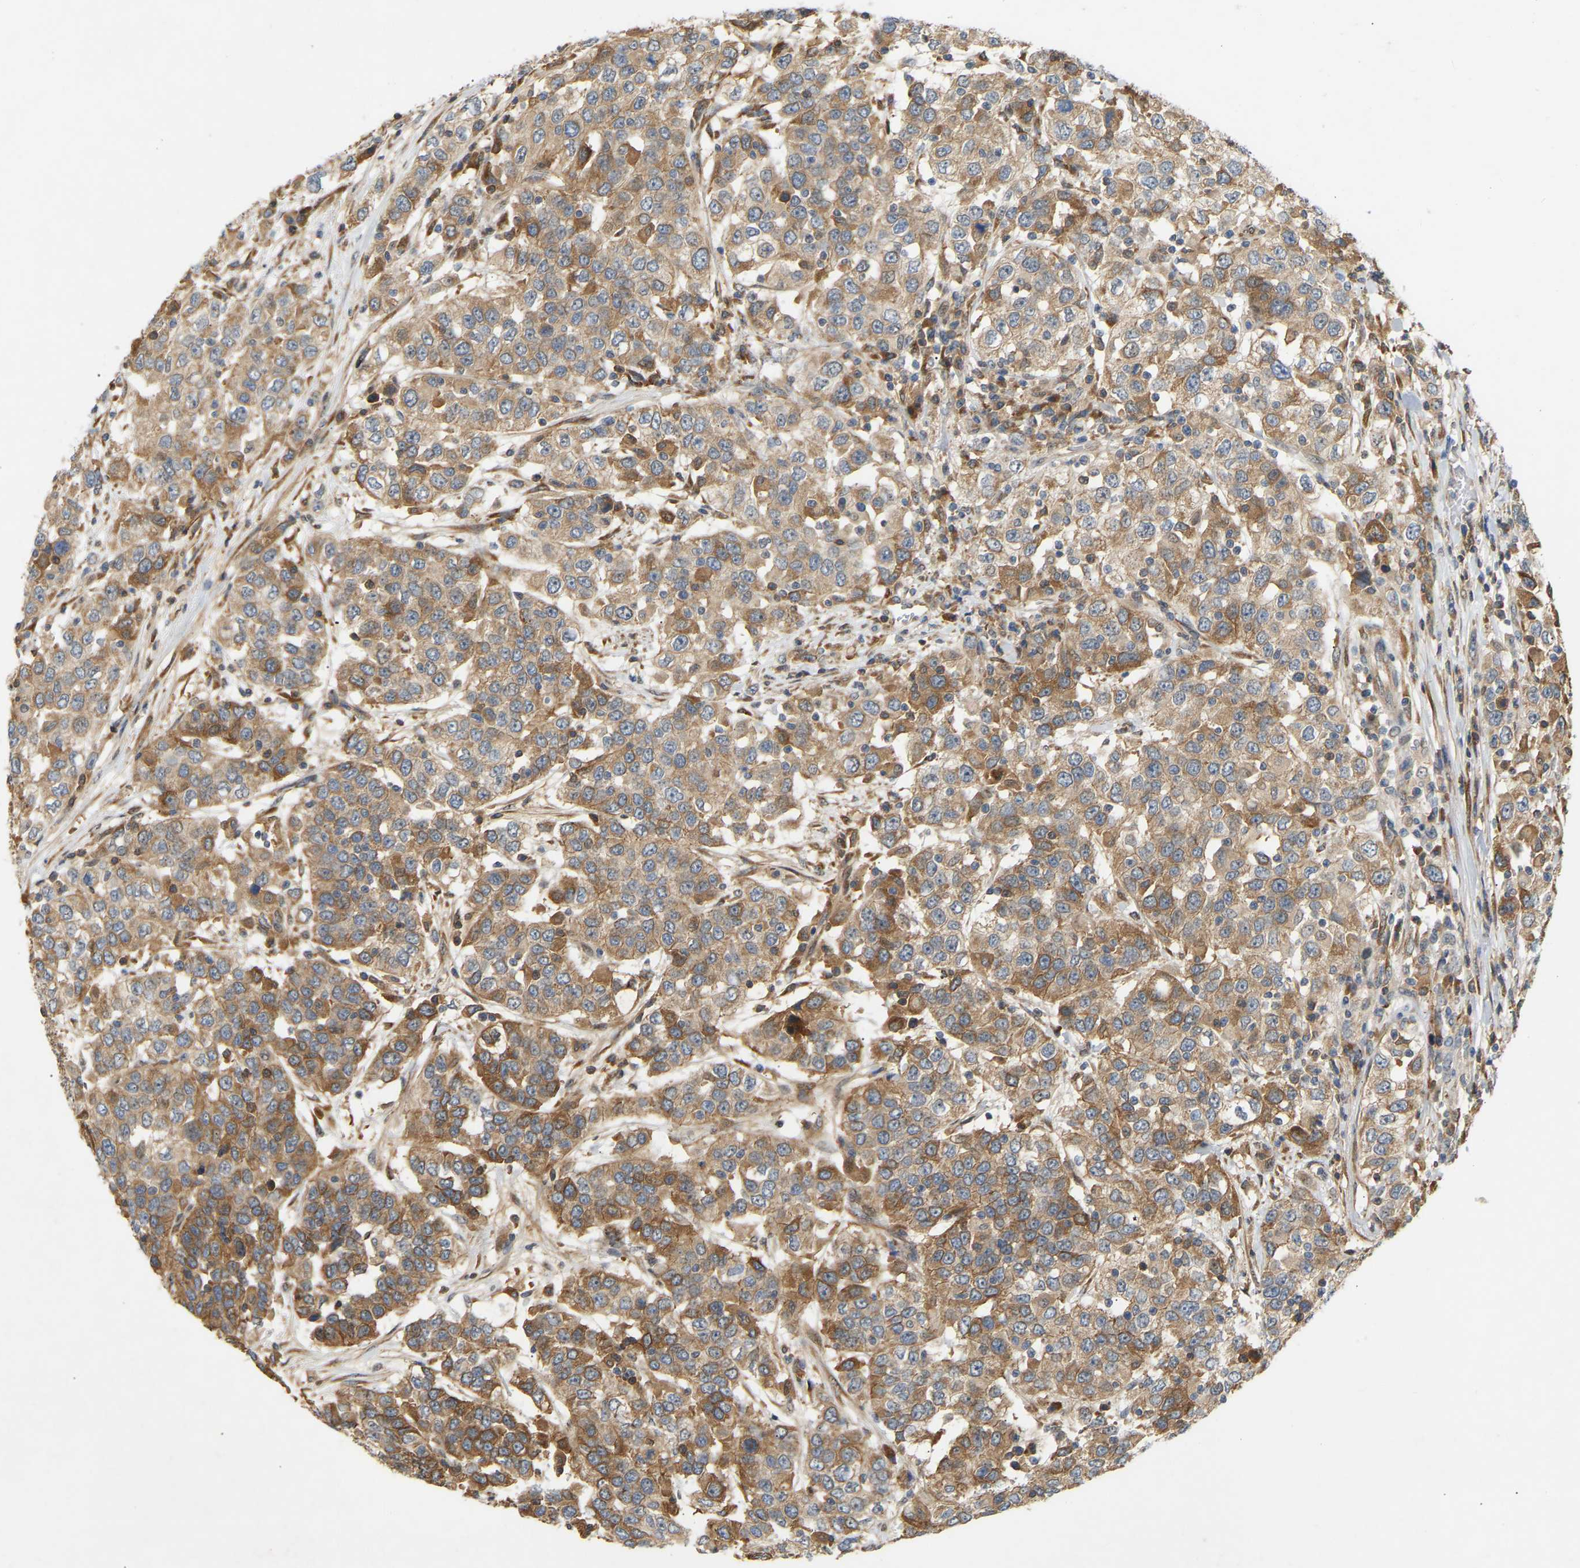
{"staining": {"intensity": "moderate", "quantity": ">75%", "location": "cytoplasmic/membranous"}, "tissue": "urothelial cancer", "cell_type": "Tumor cells", "image_type": "cancer", "snomed": [{"axis": "morphology", "description": "Urothelial carcinoma, High grade"}, {"axis": "topography", "description": "Urinary bladder"}], "caption": "The immunohistochemical stain labels moderate cytoplasmic/membranous positivity in tumor cells of high-grade urothelial carcinoma tissue.", "gene": "PTCD1", "patient": {"sex": "female", "age": 80}}